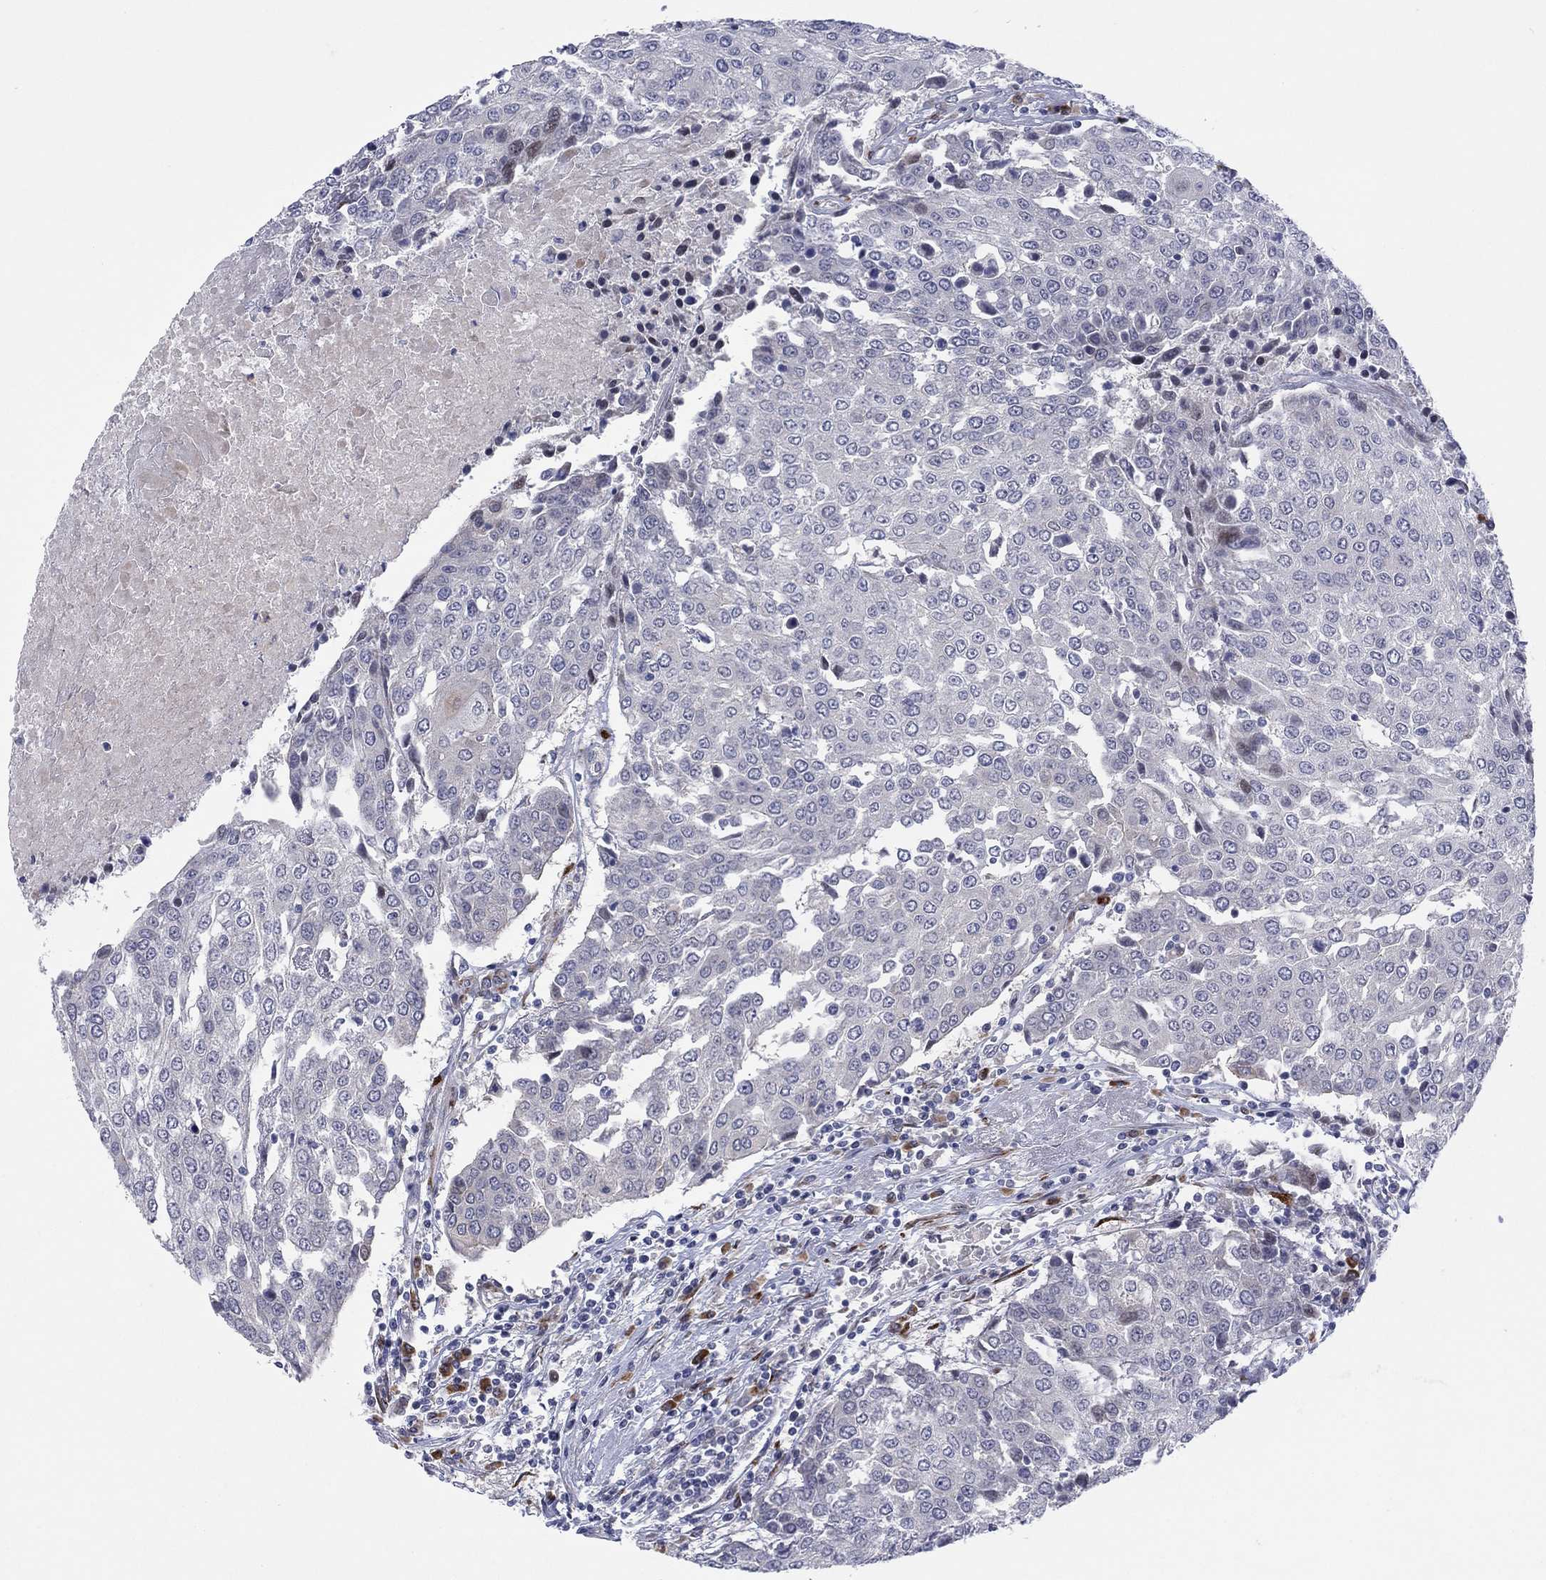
{"staining": {"intensity": "negative", "quantity": "none", "location": "none"}, "tissue": "urothelial cancer", "cell_type": "Tumor cells", "image_type": "cancer", "snomed": [{"axis": "morphology", "description": "Urothelial carcinoma, High grade"}, {"axis": "topography", "description": "Urinary bladder"}], "caption": "High power microscopy micrograph of an immunohistochemistry histopathology image of urothelial cancer, revealing no significant positivity in tumor cells. (DAB immunohistochemistry visualized using brightfield microscopy, high magnification).", "gene": "TTC21B", "patient": {"sex": "female", "age": 85}}